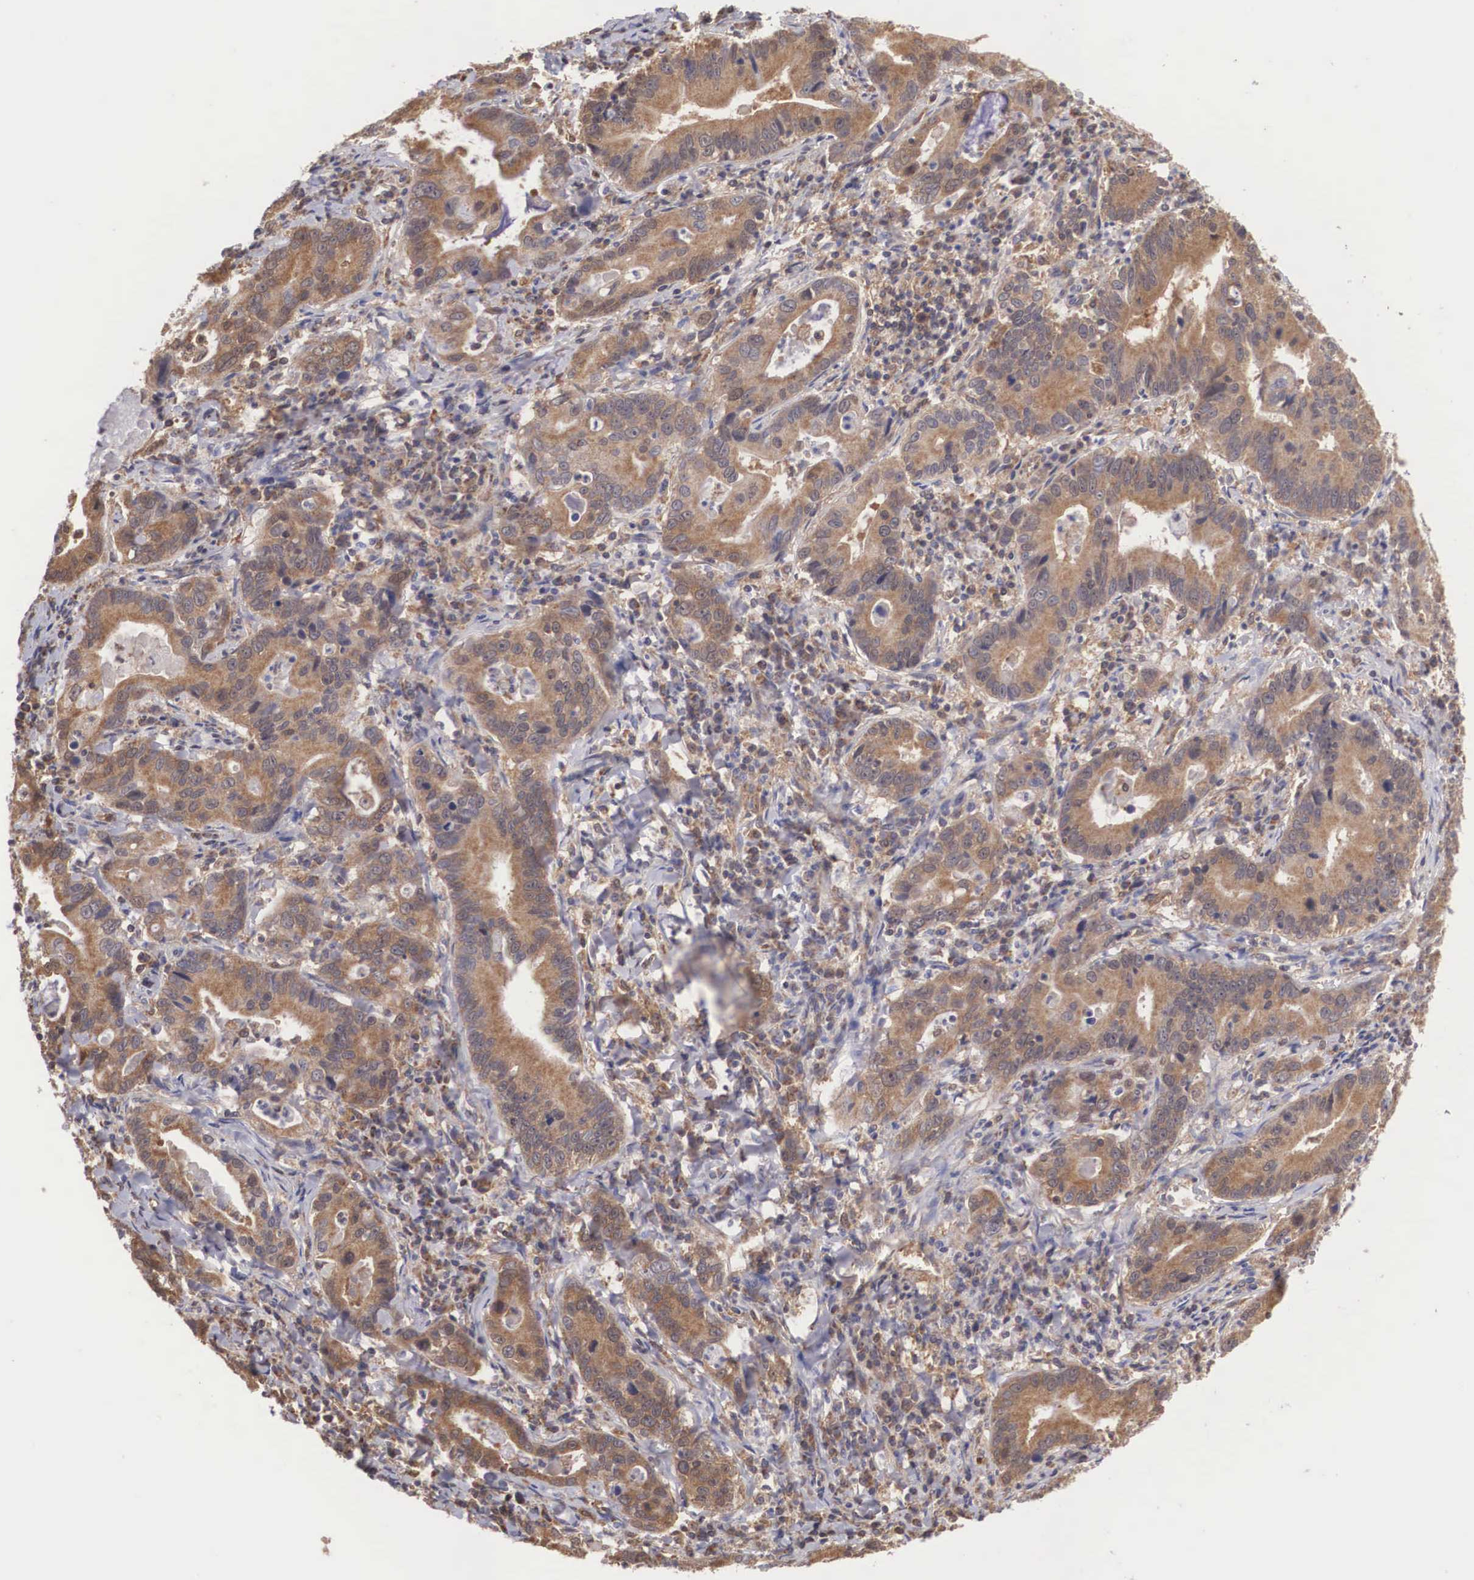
{"staining": {"intensity": "moderate", "quantity": ">75%", "location": "cytoplasmic/membranous"}, "tissue": "stomach cancer", "cell_type": "Tumor cells", "image_type": "cancer", "snomed": [{"axis": "morphology", "description": "Adenocarcinoma, NOS"}, {"axis": "topography", "description": "Stomach, upper"}], "caption": "DAB immunohistochemical staining of human stomach cancer reveals moderate cytoplasmic/membranous protein staining in about >75% of tumor cells.", "gene": "DHRS1", "patient": {"sex": "male", "age": 63}}